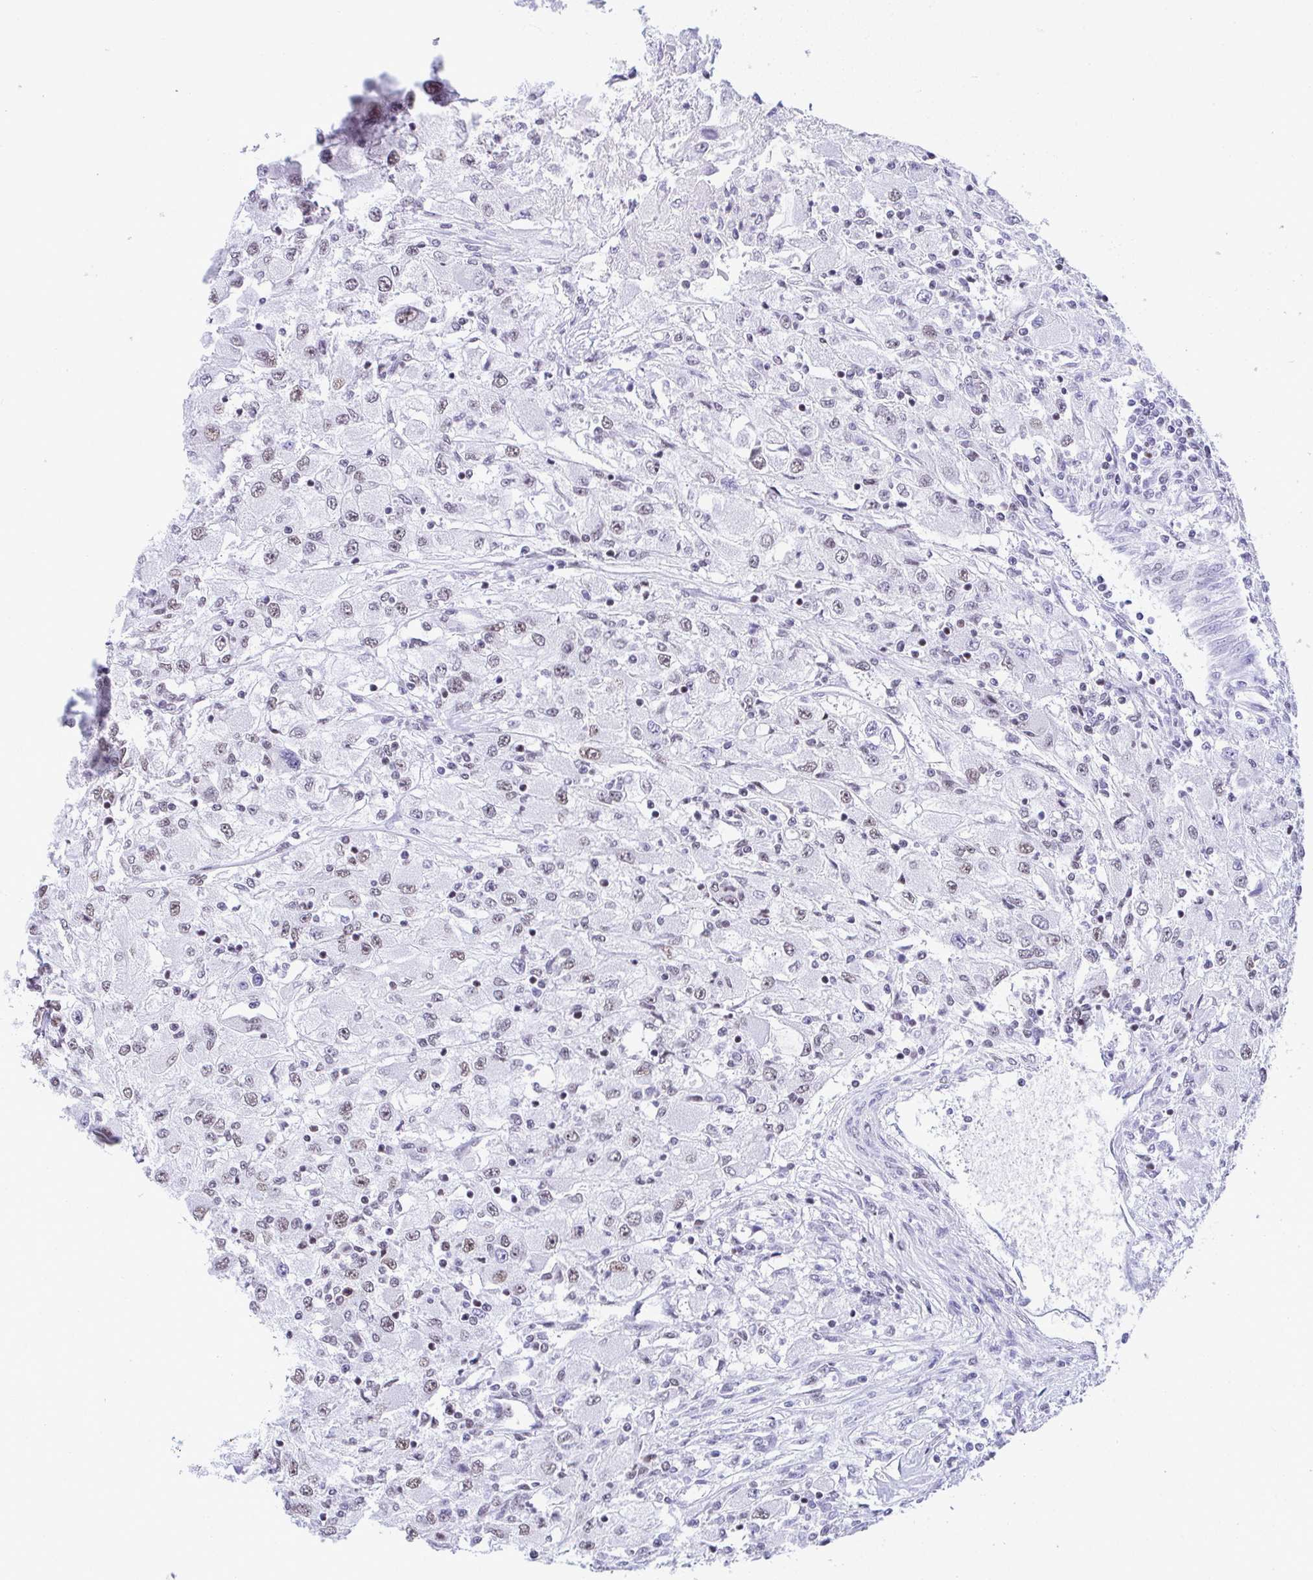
{"staining": {"intensity": "weak", "quantity": "<25%", "location": "nuclear"}, "tissue": "renal cancer", "cell_type": "Tumor cells", "image_type": "cancer", "snomed": [{"axis": "morphology", "description": "Adenocarcinoma, NOS"}, {"axis": "topography", "description": "Kidney"}], "caption": "A high-resolution histopathology image shows immunohistochemistry (IHC) staining of adenocarcinoma (renal), which reveals no significant staining in tumor cells.", "gene": "DDX52", "patient": {"sex": "female", "age": 67}}